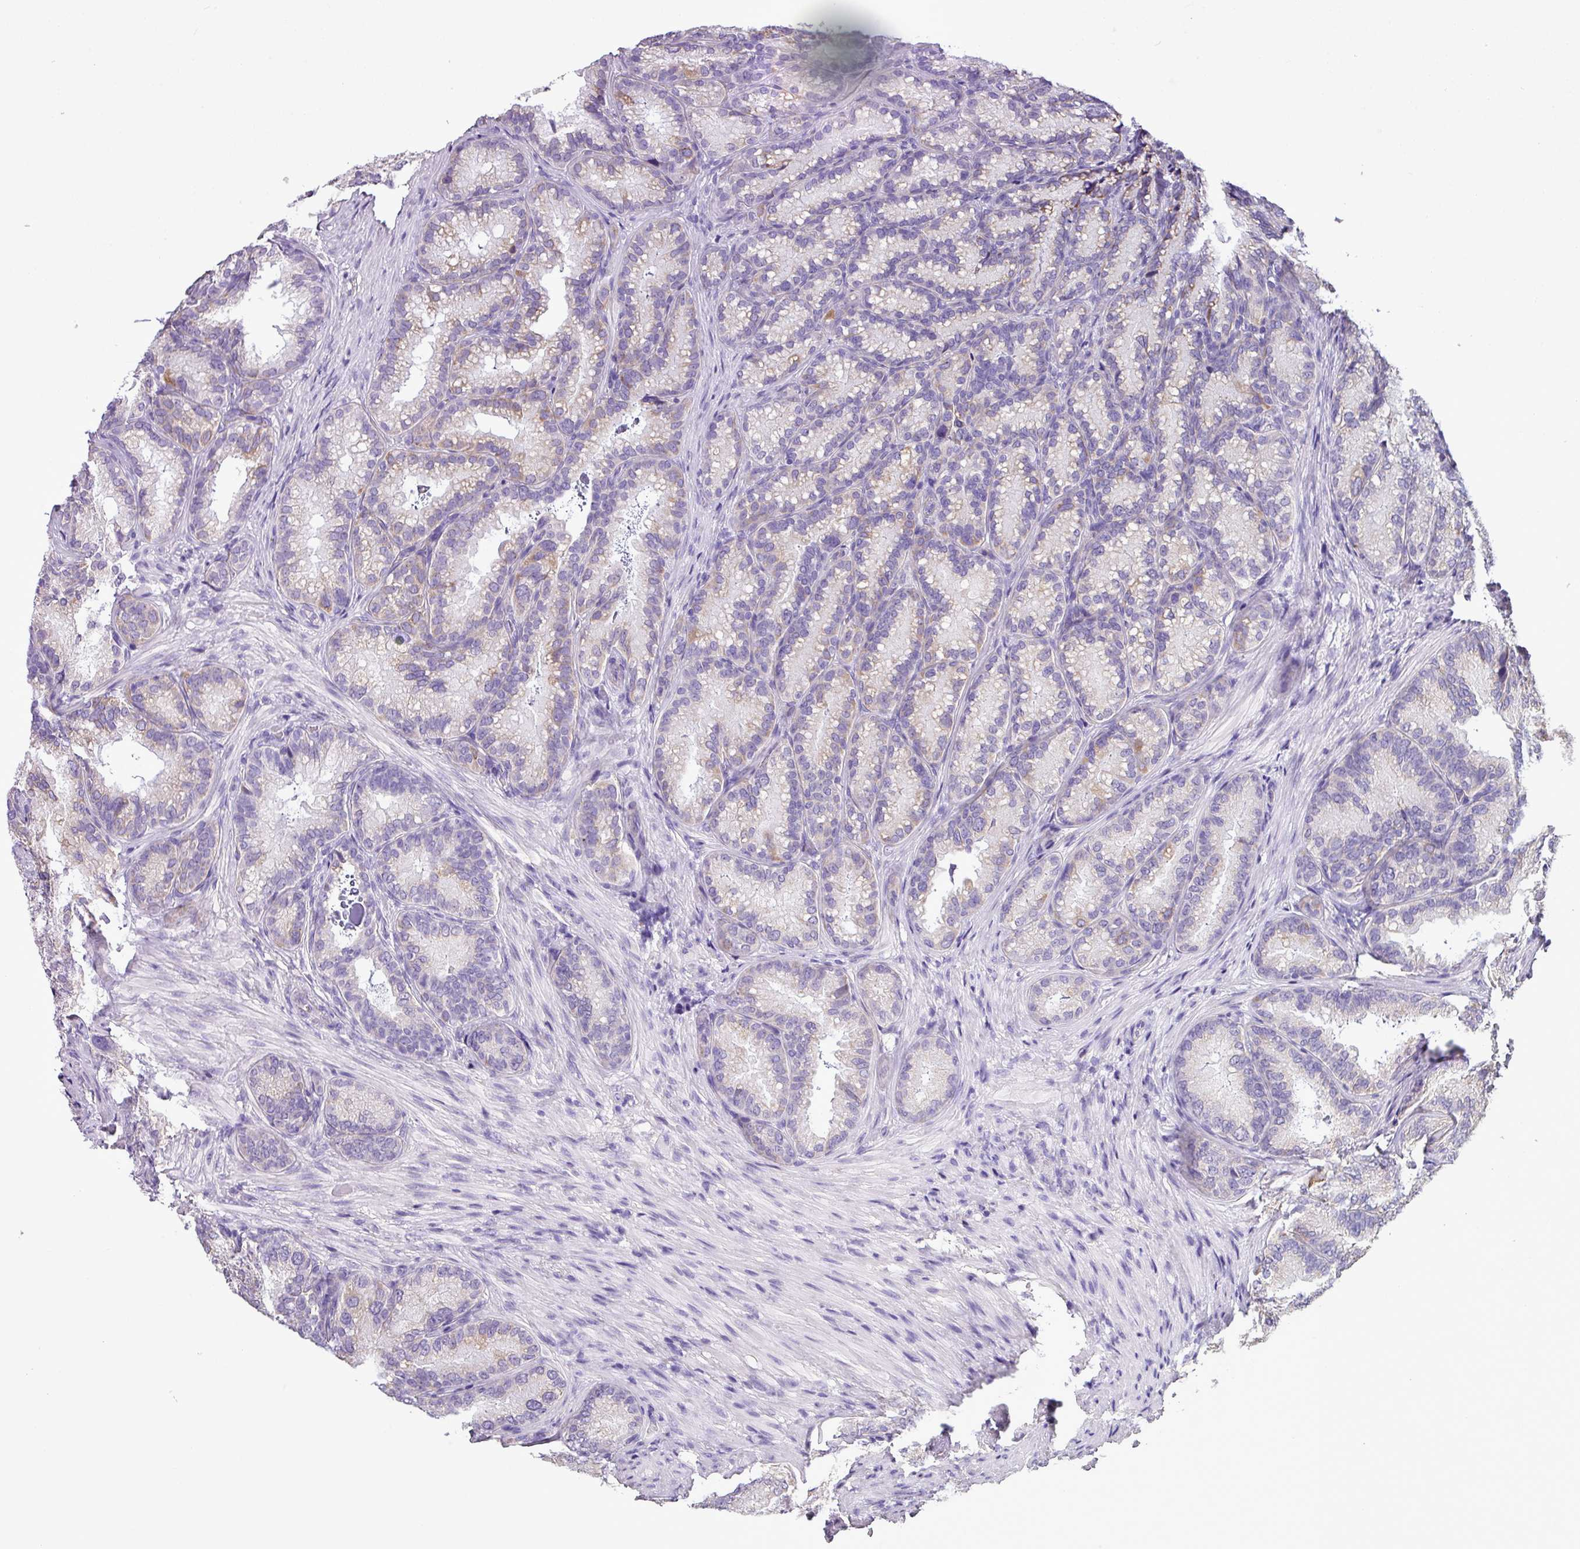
{"staining": {"intensity": "moderate", "quantity": "<25%", "location": "cytoplasmic/membranous"}, "tissue": "seminal vesicle", "cell_type": "Glandular cells", "image_type": "normal", "snomed": [{"axis": "morphology", "description": "Normal tissue, NOS"}, {"axis": "topography", "description": "Seminal veicle"}], "caption": "Seminal vesicle stained with DAB IHC reveals low levels of moderate cytoplasmic/membranous positivity in about <25% of glandular cells. The staining is performed using DAB (3,3'-diaminobenzidine) brown chromogen to label protein expression. The nuclei are counter-stained blue using hematoxylin.", "gene": "ALDH2", "patient": {"sex": "male", "age": 58}}